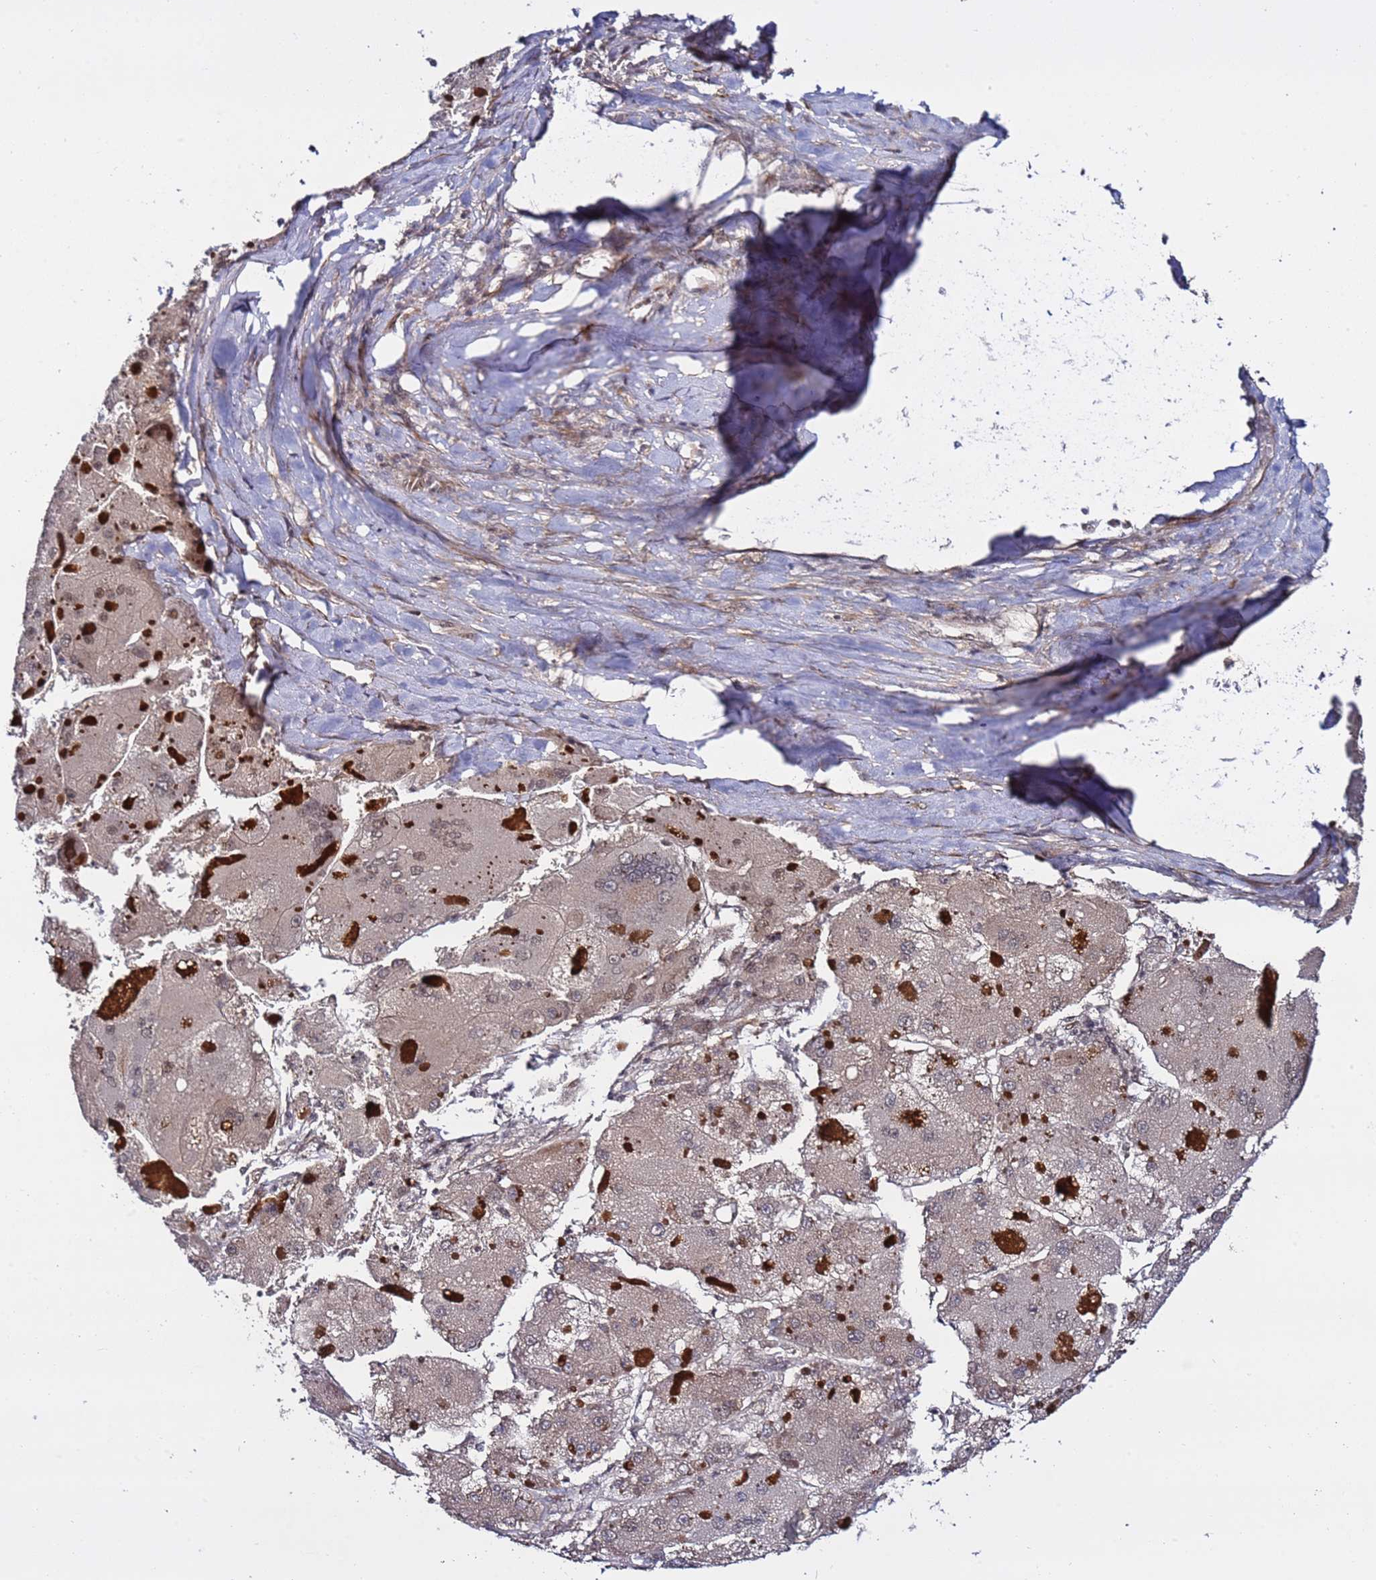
{"staining": {"intensity": "weak", "quantity": ">75%", "location": "cytoplasmic/membranous"}, "tissue": "liver cancer", "cell_type": "Tumor cells", "image_type": "cancer", "snomed": [{"axis": "morphology", "description": "Carcinoma, Hepatocellular, NOS"}, {"axis": "topography", "description": "Liver"}], "caption": "The immunohistochemical stain labels weak cytoplasmic/membranous expression in tumor cells of liver hepatocellular carcinoma tissue.", "gene": "POLR2D", "patient": {"sex": "female", "age": 73}}